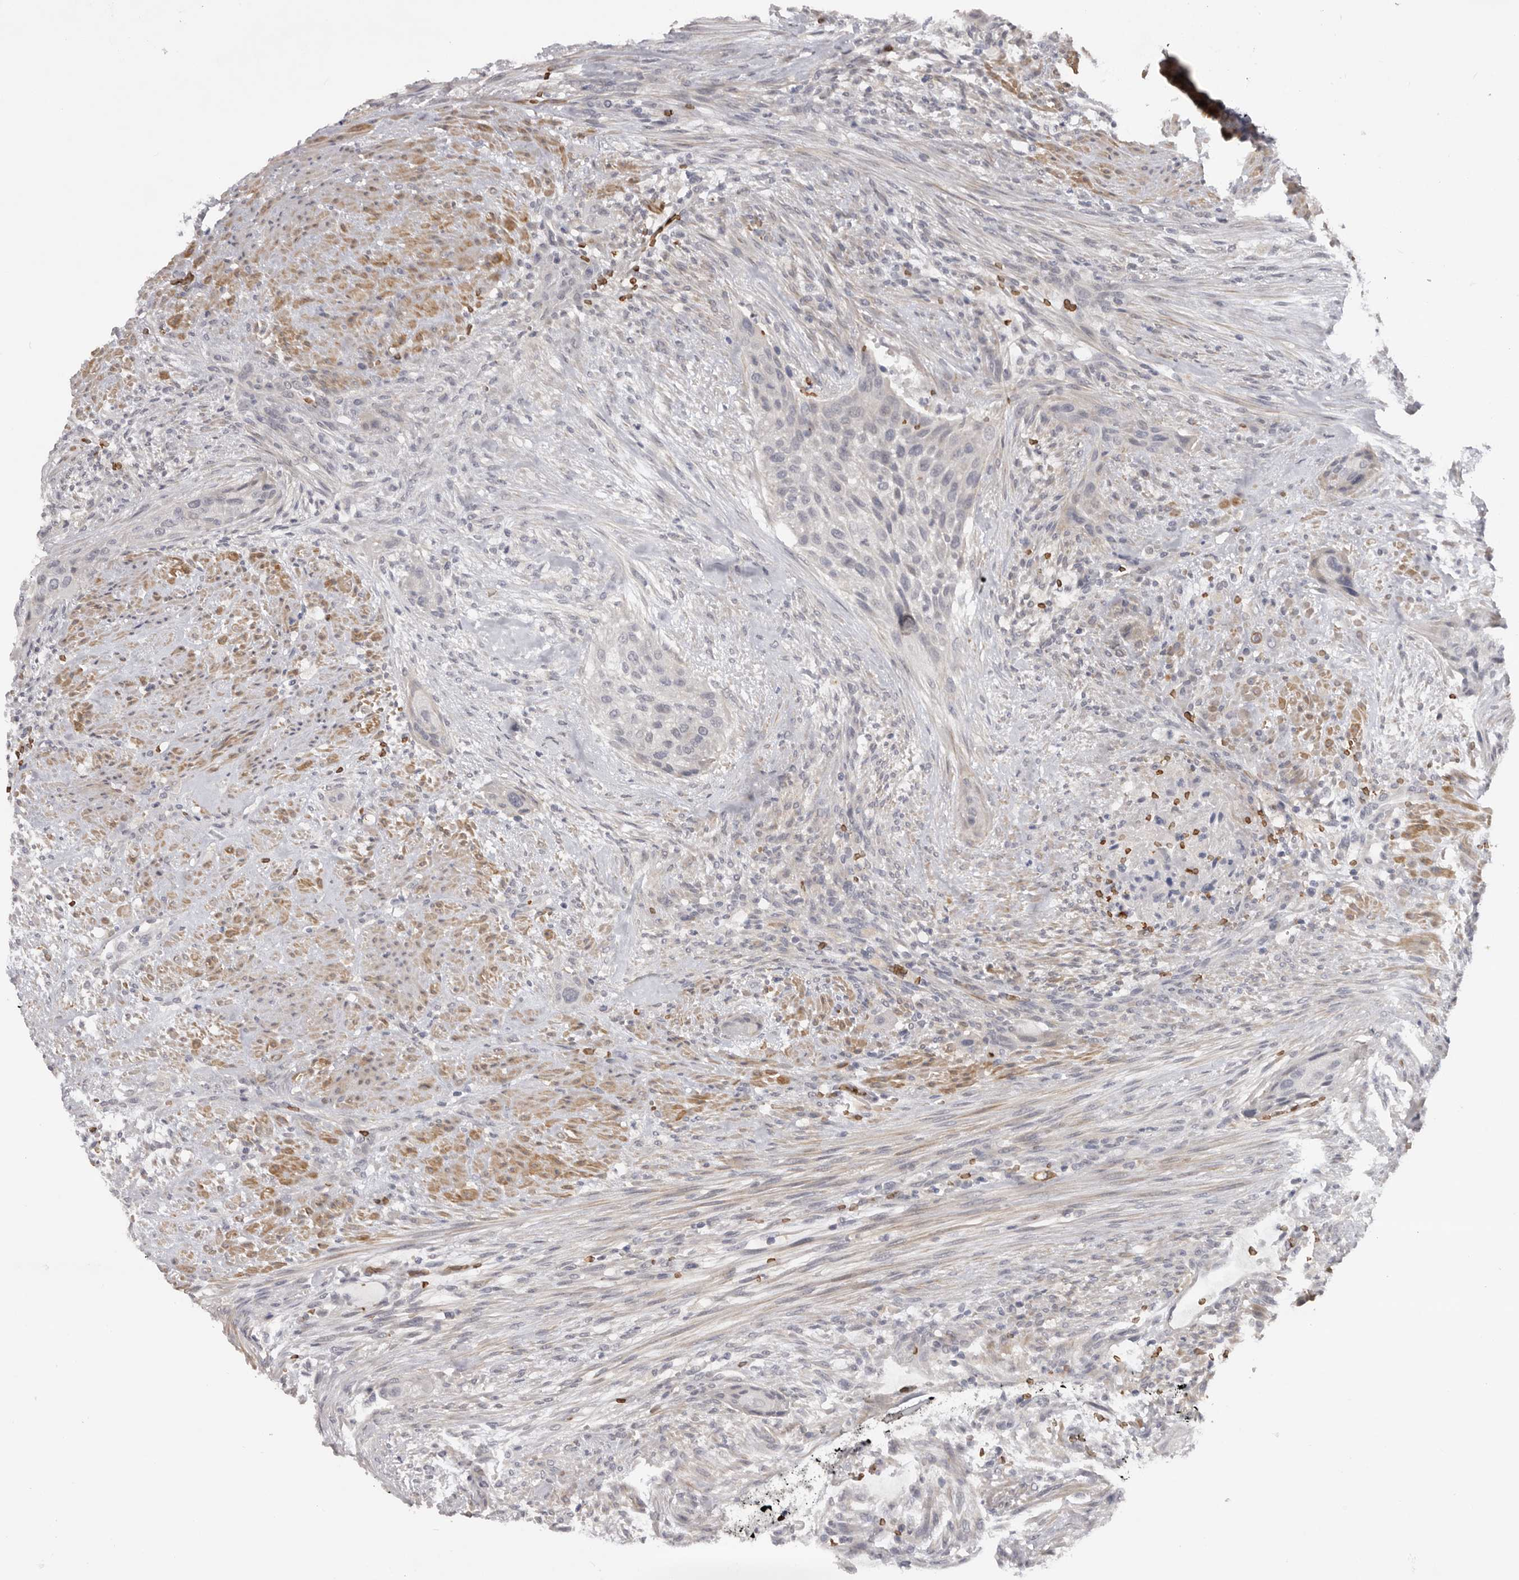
{"staining": {"intensity": "negative", "quantity": "none", "location": "none"}, "tissue": "urothelial cancer", "cell_type": "Tumor cells", "image_type": "cancer", "snomed": [{"axis": "morphology", "description": "Urothelial carcinoma, High grade"}, {"axis": "topography", "description": "Urinary bladder"}], "caption": "The immunohistochemistry (IHC) micrograph has no significant positivity in tumor cells of urothelial carcinoma (high-grade) tissue.", "gene": "TNR", "patient": {"sex": "male", "age": 35}}